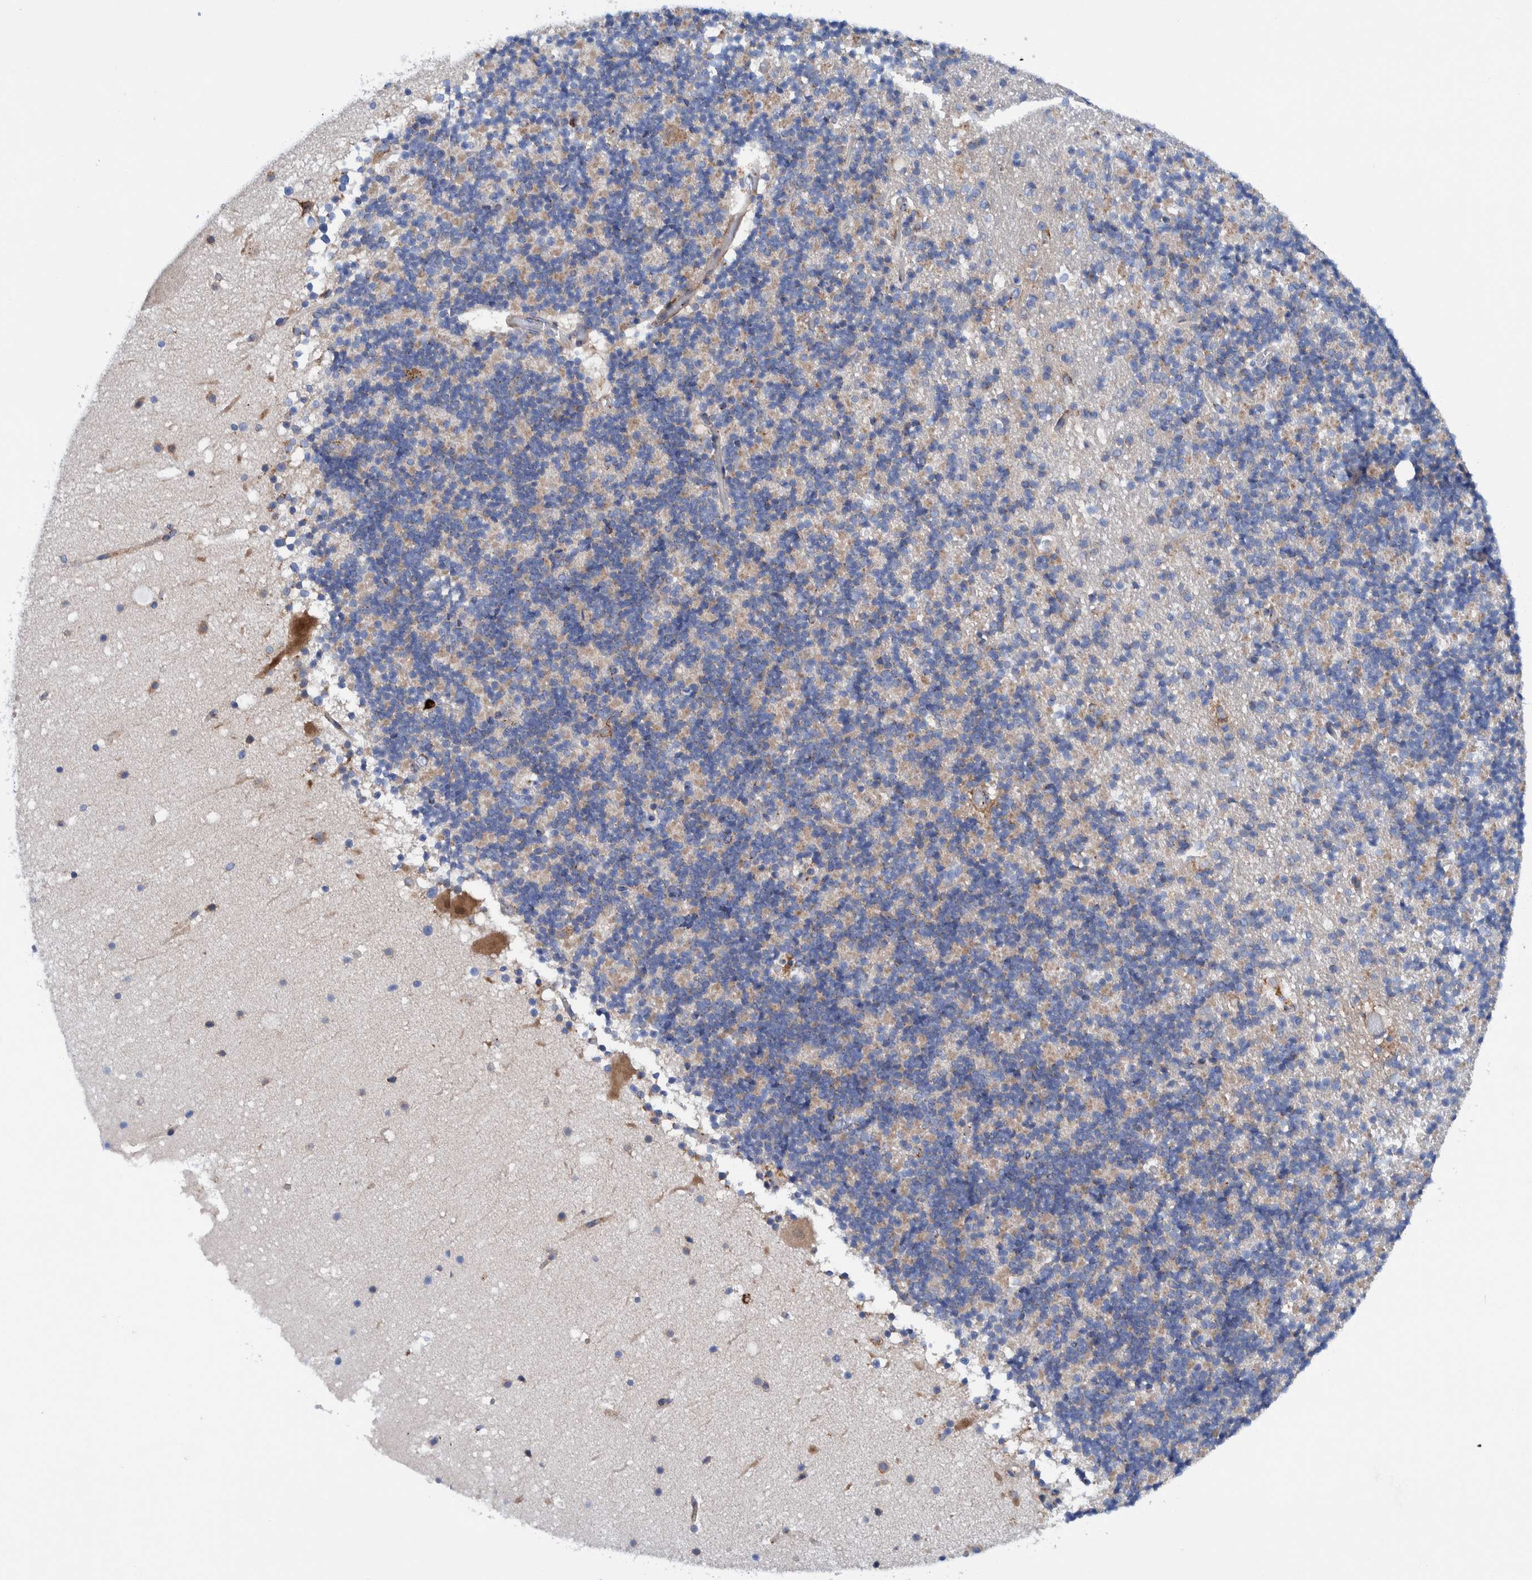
{"staining": {"intensity": "weak", "quantity": "<25%", "location": "cytoplasmic/membranous"}, "tissue": "cerebellum", "cell_type": "Cells in granular layer", "image_type": "normal", "snomed": [{"axis": "morphology", "description": "Normal tissue, NOS"}, {"axis": "topography", "description": "Cerebellum"}], "caption": "Immunohistochemistry micrograph of normal cerebellum: cerebellum stained with DAB demonstrates no significant protein staining in cells in granular layer. (DAB (3,3'-diaminobenzidine) IHC with hematoxylin counter stain).", "gene": "TRIM58", "patient": {"sex": "male", "age": 57}}